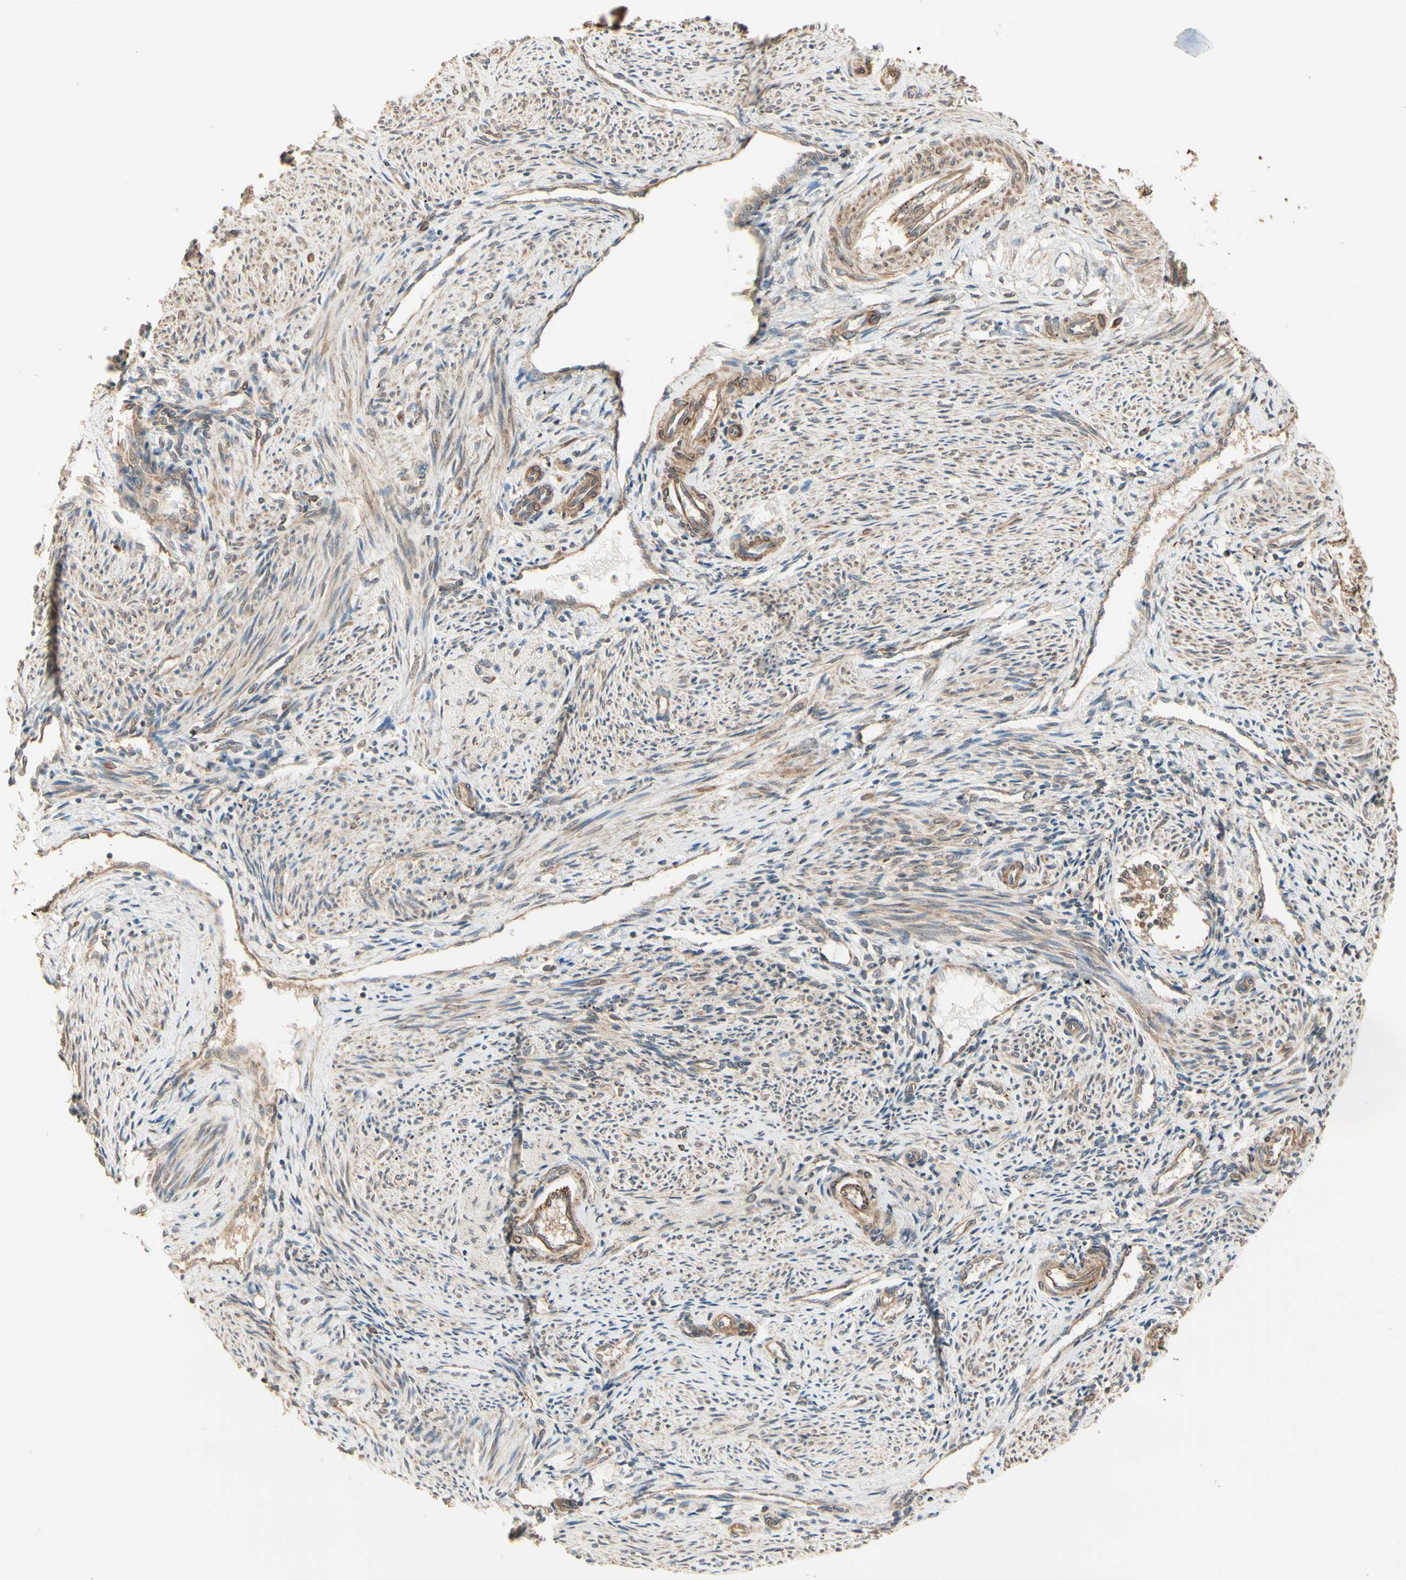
{"staining": {"intensity": "moderate", "quantity": ">75%", "location": "cytoplasmic/membranous"}, "tissue": "endometrium", "cell_type": "Cells in endometrial stroma", "image_type": "normal", "snomed": [{"axis": "morphology", "description": "Normal tissue, NOS"}, {"axis": "topography", "description": "Endometrium"}], "caption": "This photomicrograph exhibits benign endometrium stained with IHC to label a protein in brown. The cytoplasmic/membranous of cells in endometrial stroma show moderate positivity for the protein. Nuclei are counter-stained blue.", "gene": "IRAG1", "patient": {"sex": "female", "age": 42}}